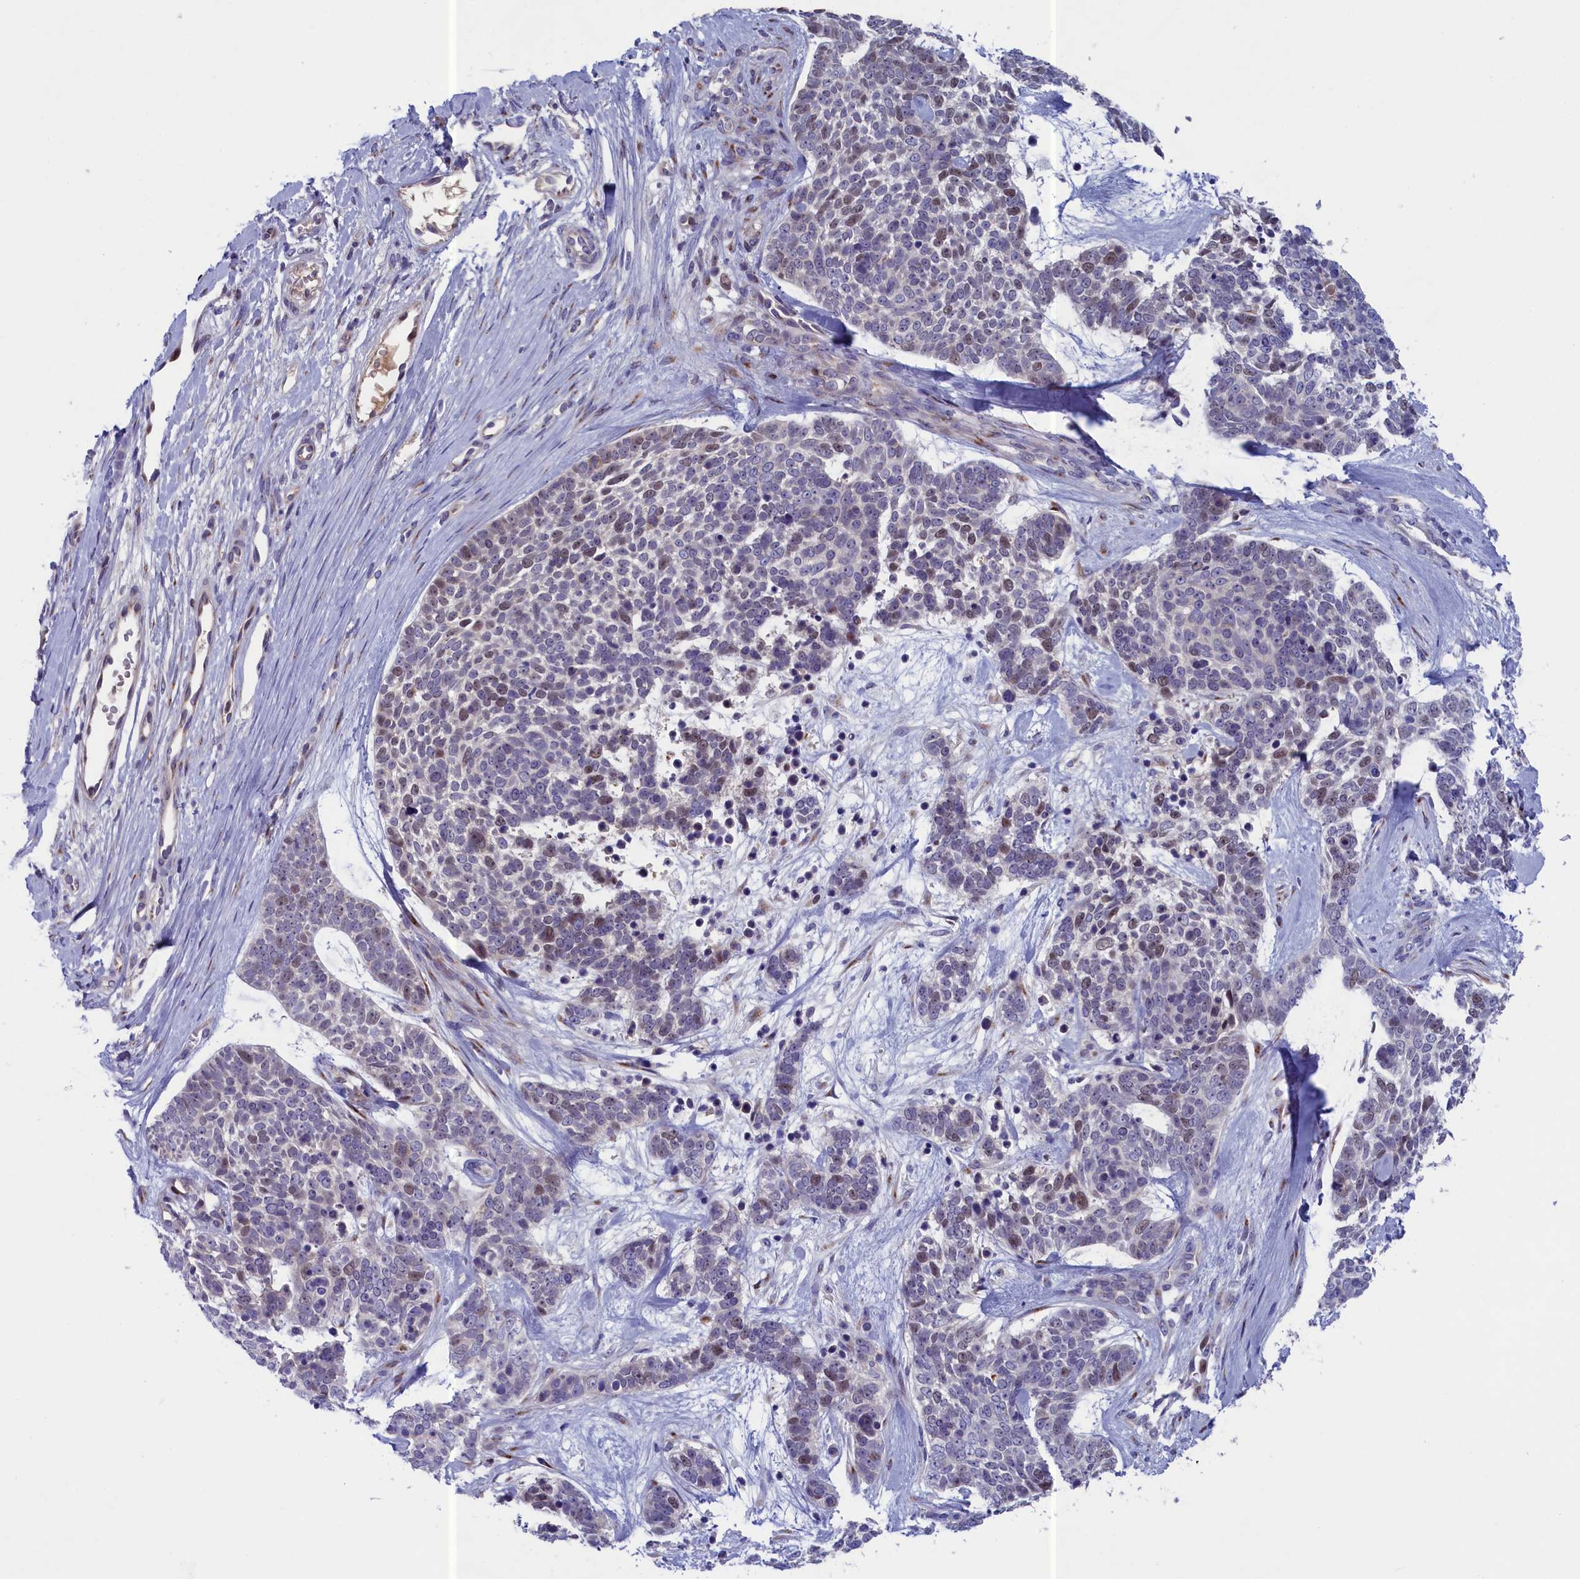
{"staining": {"intensity": "weak", "quantity": "<25%", "location": "nuclear"}, "tissue": "skin cancer", "cell_type": "Tumor cells", "image_type": "cancer", "snomed": [{"axis": "morphology", "description": "Basal cell carcinoma"}, {"axis": "topography", "description": "Skin"}], "caption": "IHC of human skin cancer (basal cell carcinoma) demonstrates no staining in tumor cells.", "gene": "LIG1", "patient": {"sex": "female", "age": 81}}